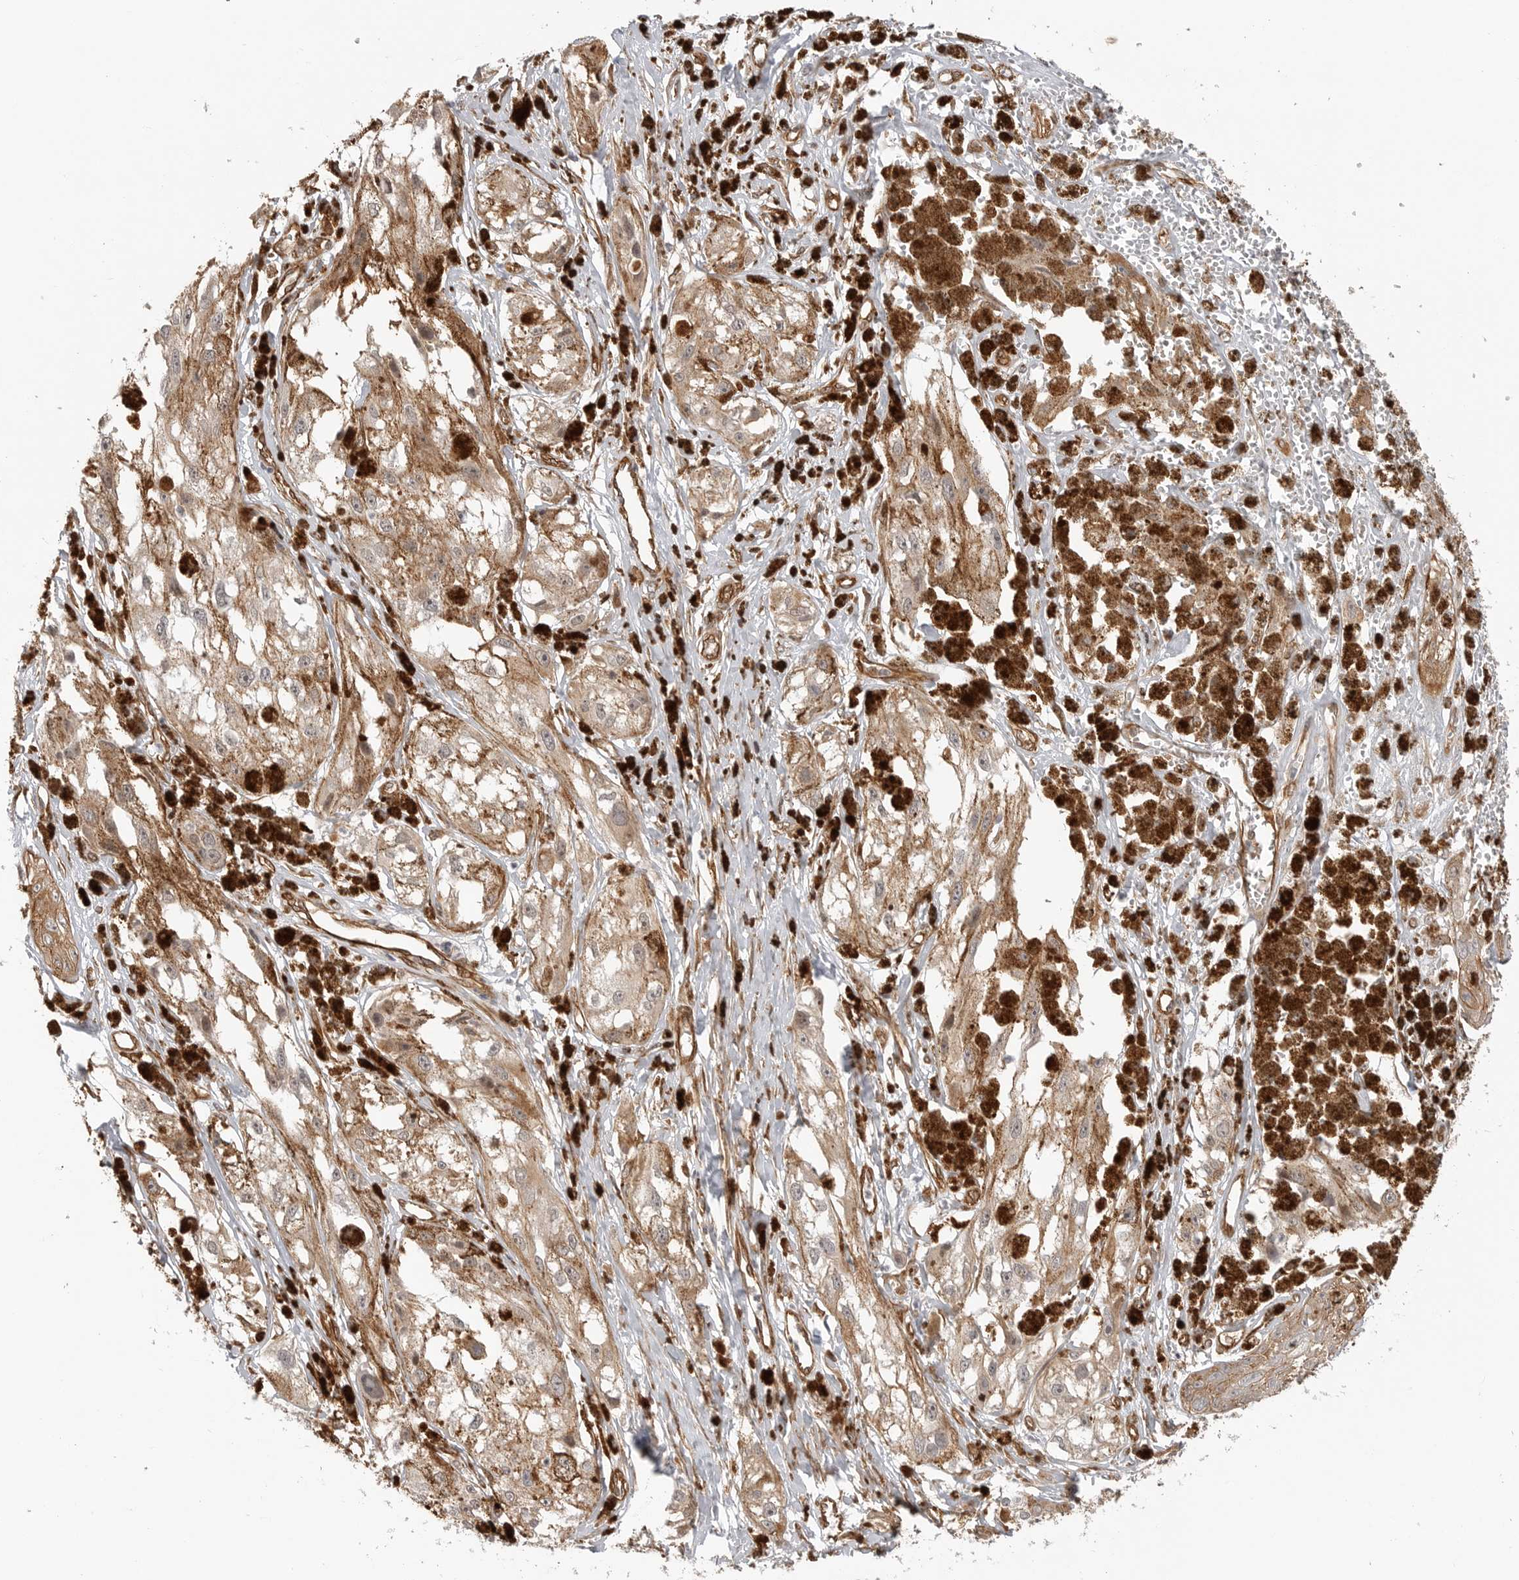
{"staining": {"intensity": "negative", "quantity": "none", "location": "none"}, "tissue": "melanoma", "cell_type": "Tumor cells", "image_type": "cancer", "snomed": [{"axis": "morphology", "description": "Malignant melanoma, NOS"}, {"axis": "topography", "description": "Skin"}], "caption": "The photomicrograph shows no staining of tumor cells in malignant melanoma.", "gene": "ATOH7", "patient": {"sex": "male", "age": 88}}